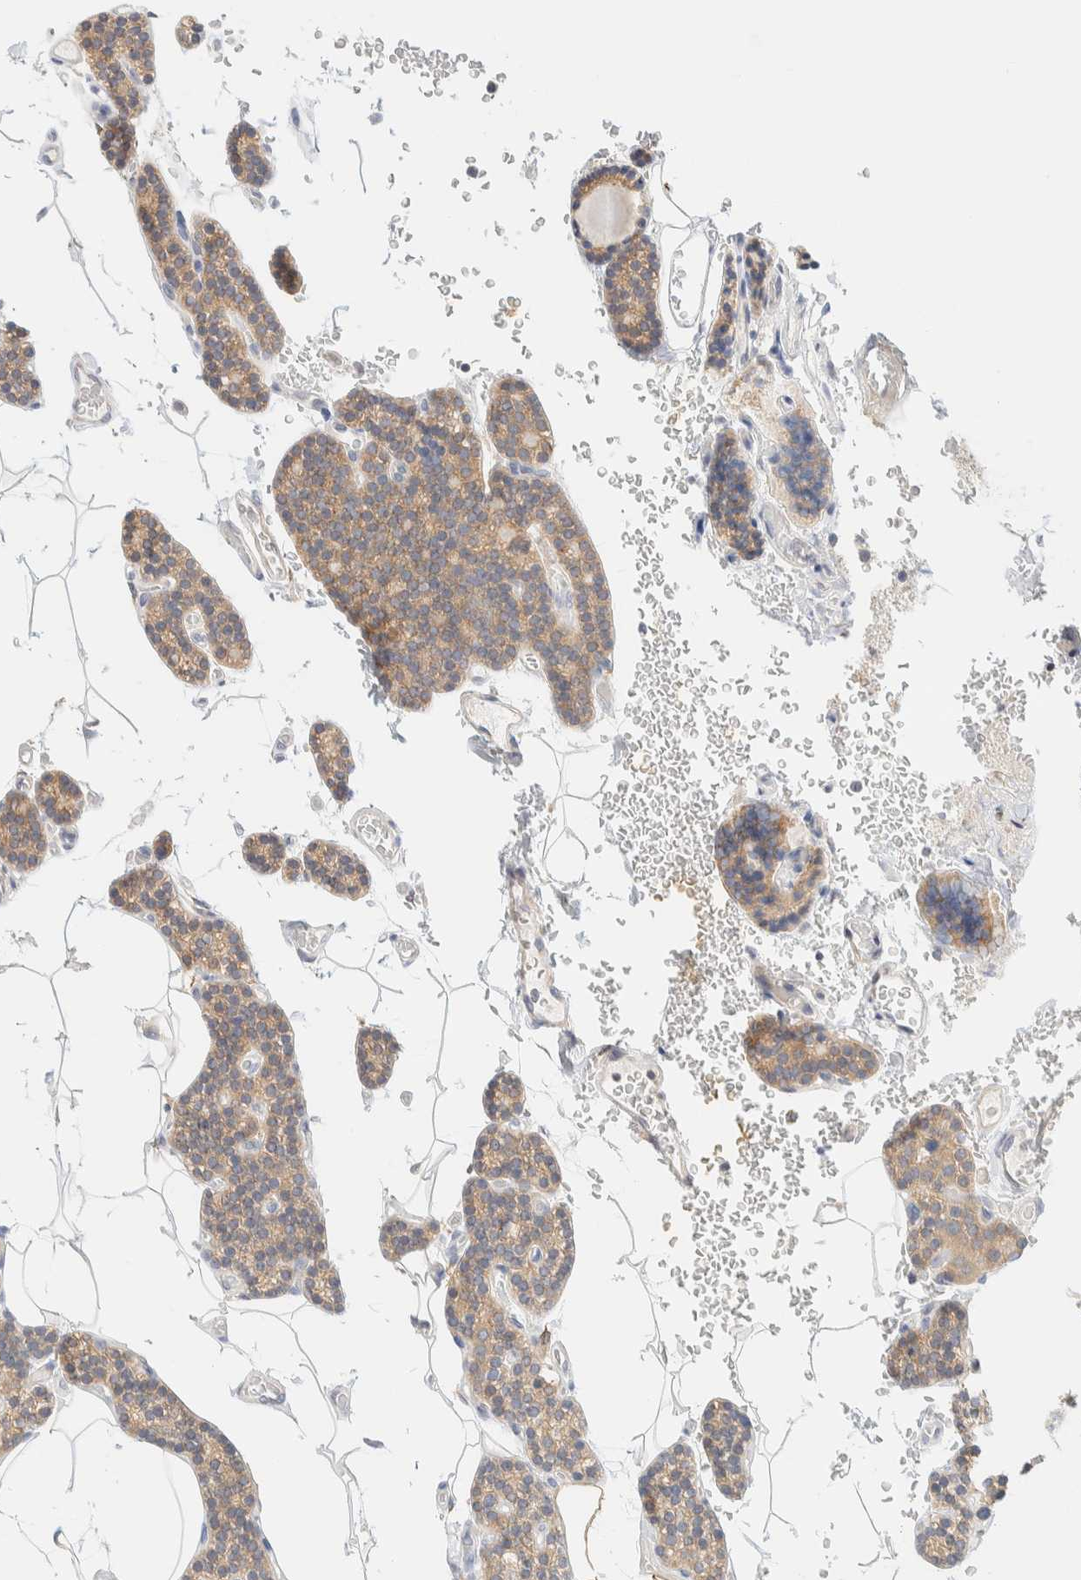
{"staining": {"intensity": "moderate", "quantity": "25%-75%", "location": "cytoplasmic/membranous"}, "tissue": "parathyroid gland", "cell_type": "Glandular cells", "image_type": "normal", "snomed": [{"axis": "morphology", "description": "Normal tissue, NOS"}, {"axis": "topography", "description": "Parathyroid gland"}], "caption": "A high-resolution histopathology image shows immunohistochemistry (IHC) staining of unremarkable parathyroid gland, which demonstrates moderate cytoplasmic/membranous expression in approximately 25%-75% of glandular cells.", "gene": "NT5C", "patient": {"sex": "male", "age": 52}}